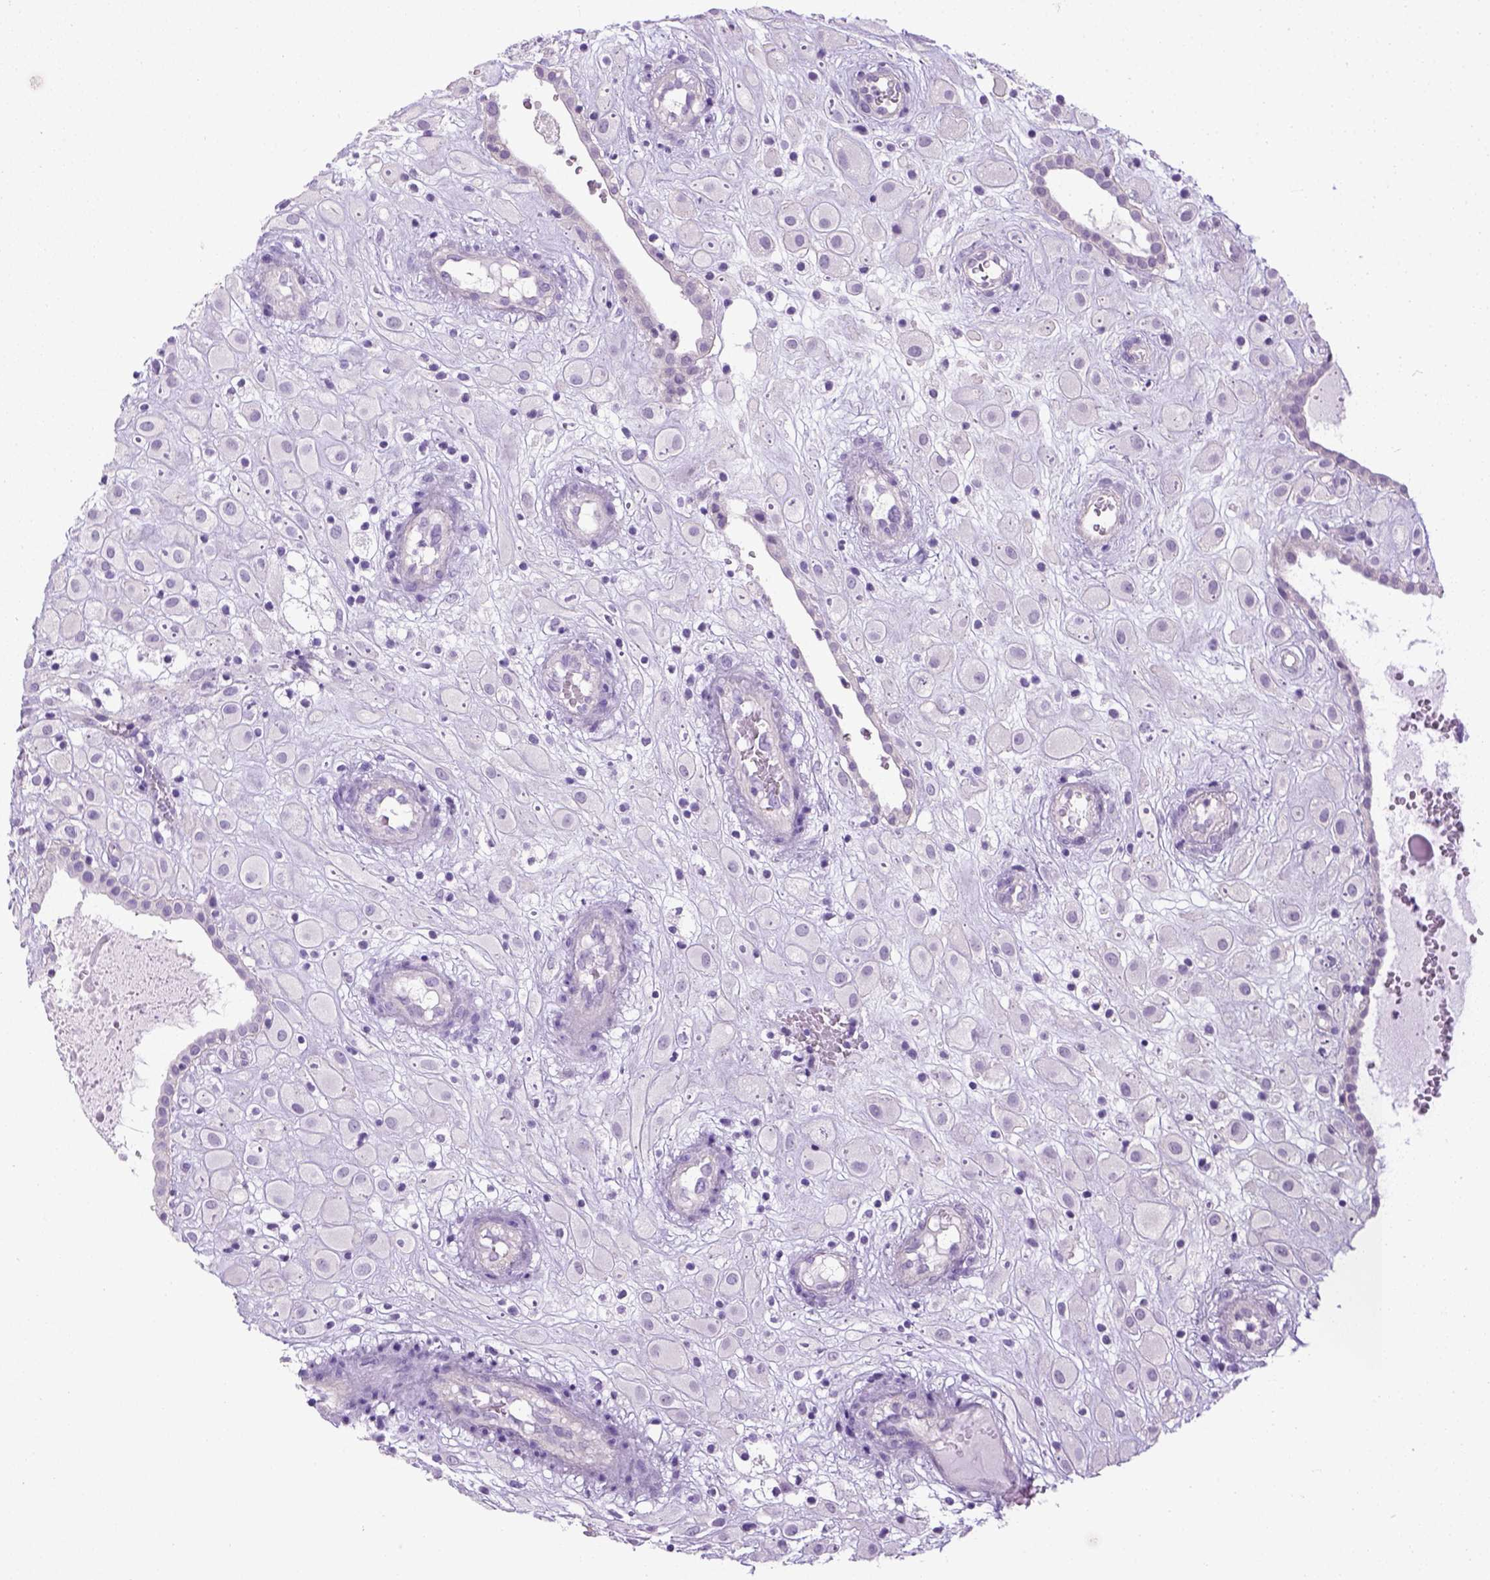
{"staining": {"intensity": "negative", "quantity": "none", "location": "none"}, "tissue": "placenta", "cell_type": "Decidual cells", "image_type": "normal", "snomed": [{"axis": "morphology", "description": "Normal tissue, NOS"}, {"axis": "topography", "description": "Placenta"}], "caption": "This micrograph is of benign placenta stained with immunohistochemistry (IHC) to label a protein in brown with the nuclei are counter-stained blue. There is no positivity in decidual cells. Brightfield microscopy of immunohistochemistry stained with DAB (3,3'-diaminobenzidine) (brown) and hematoxylin (blue), captured at high magnification.", "gene": "LGSN", "patient": {"sex": "female", "age": 24}}